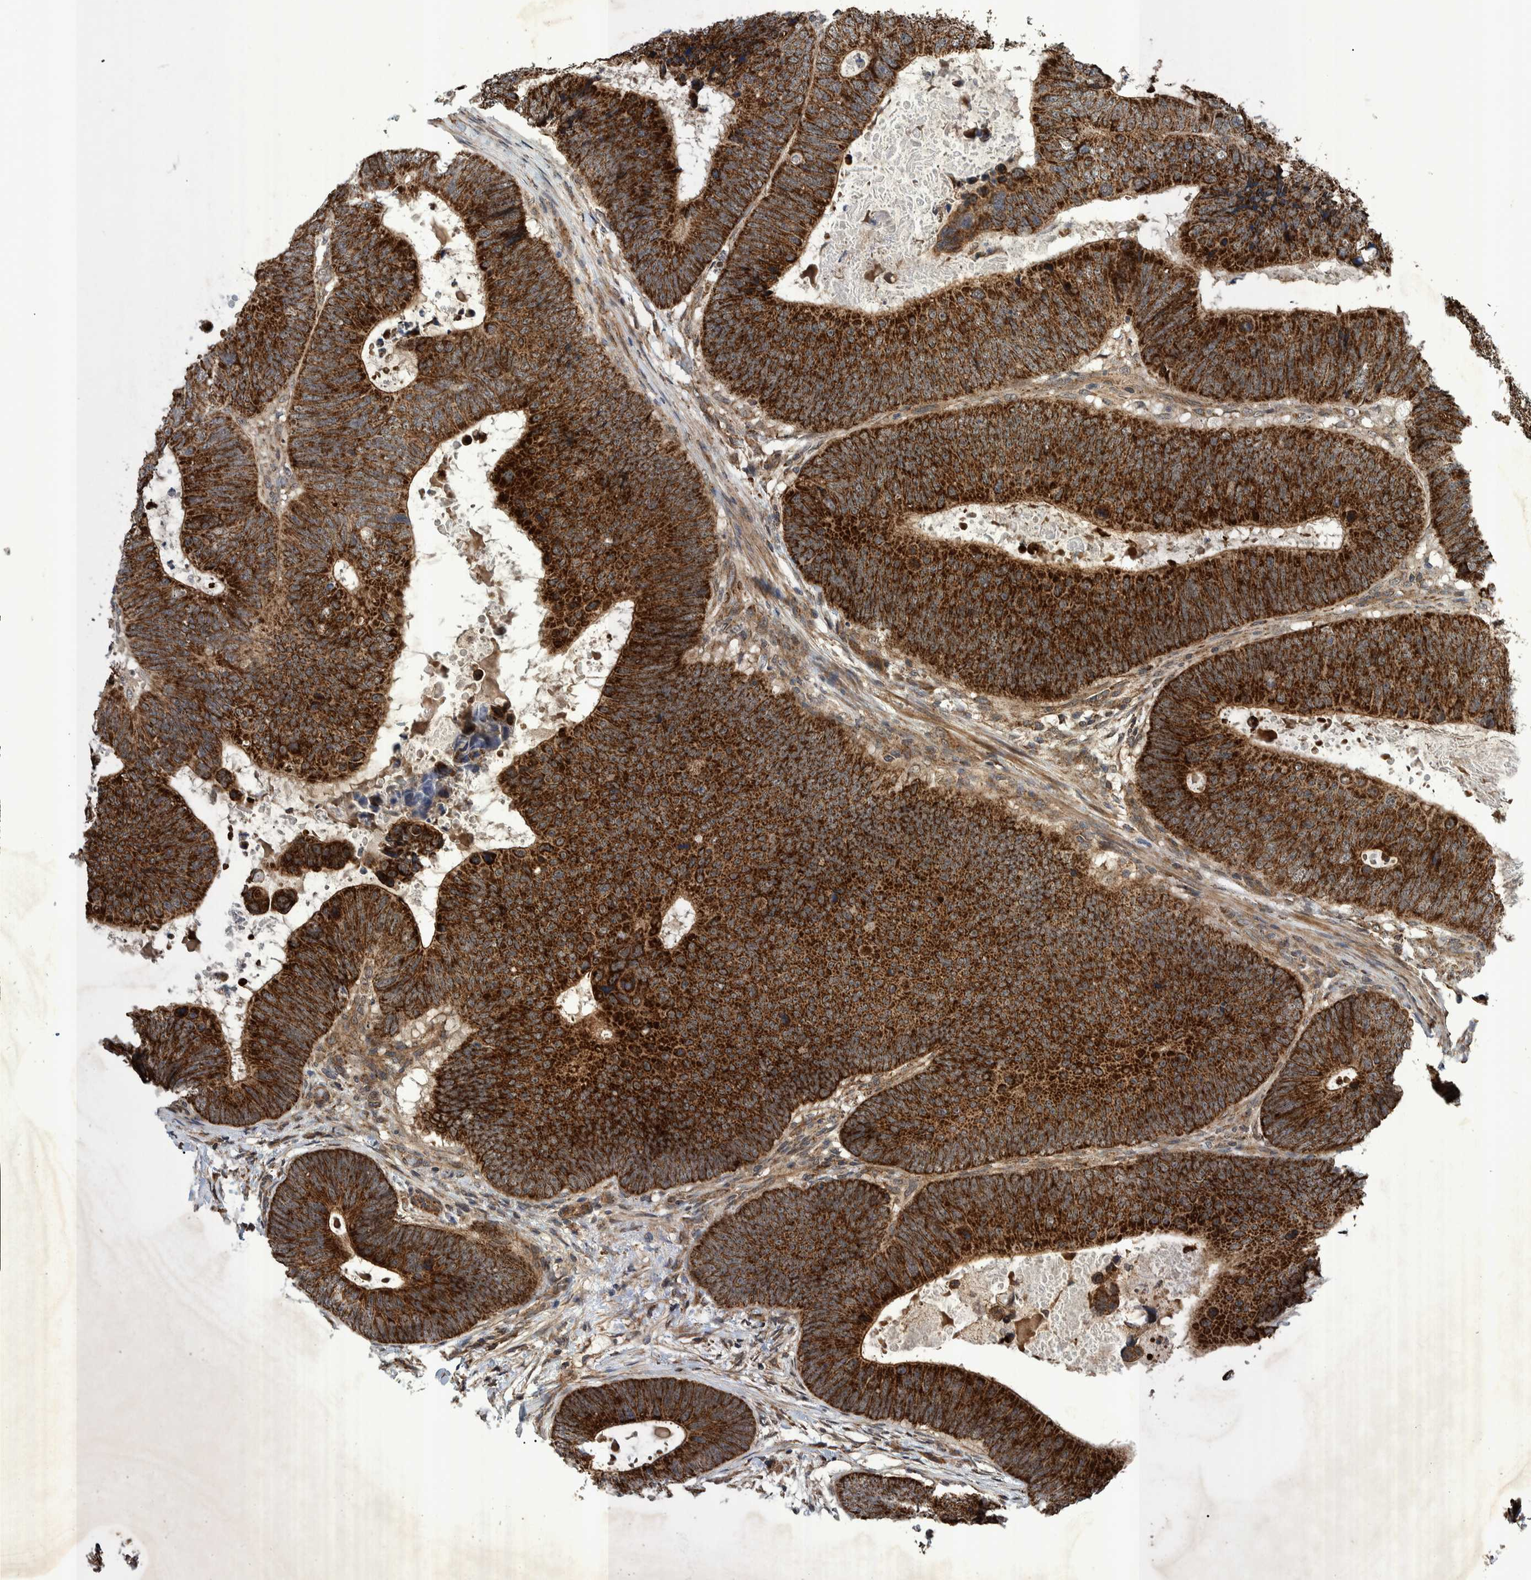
{"staining": {"intensity": "strong", "quantity": ">75%", "location": "cytoplasmic/membranous"}, "tissue": "colorectal cancer", "cell_type": "Tumor cells", "image_type": "cancer", "snomed": [{"axis": "morphology", "description": "Adenocarcinoma, NOS"}, {"axis": "topography", "description": "Colon"}], "caption": "Immunohistochemistry staining of colorectal cancer, which exhibits high levels of strong cytoplasmic/membranous positivity in approximately >75% of tumor cells indicating strong cytoplasmic/membranous protein staining. The staining was performed using DAB (3,3'-diaminobenzidine) (brown) for protein detection and nuclei were counterstained in hematoxylin (blue).", "gene": "MRPS7", "patient": {"sex": "male", "age": 56}}